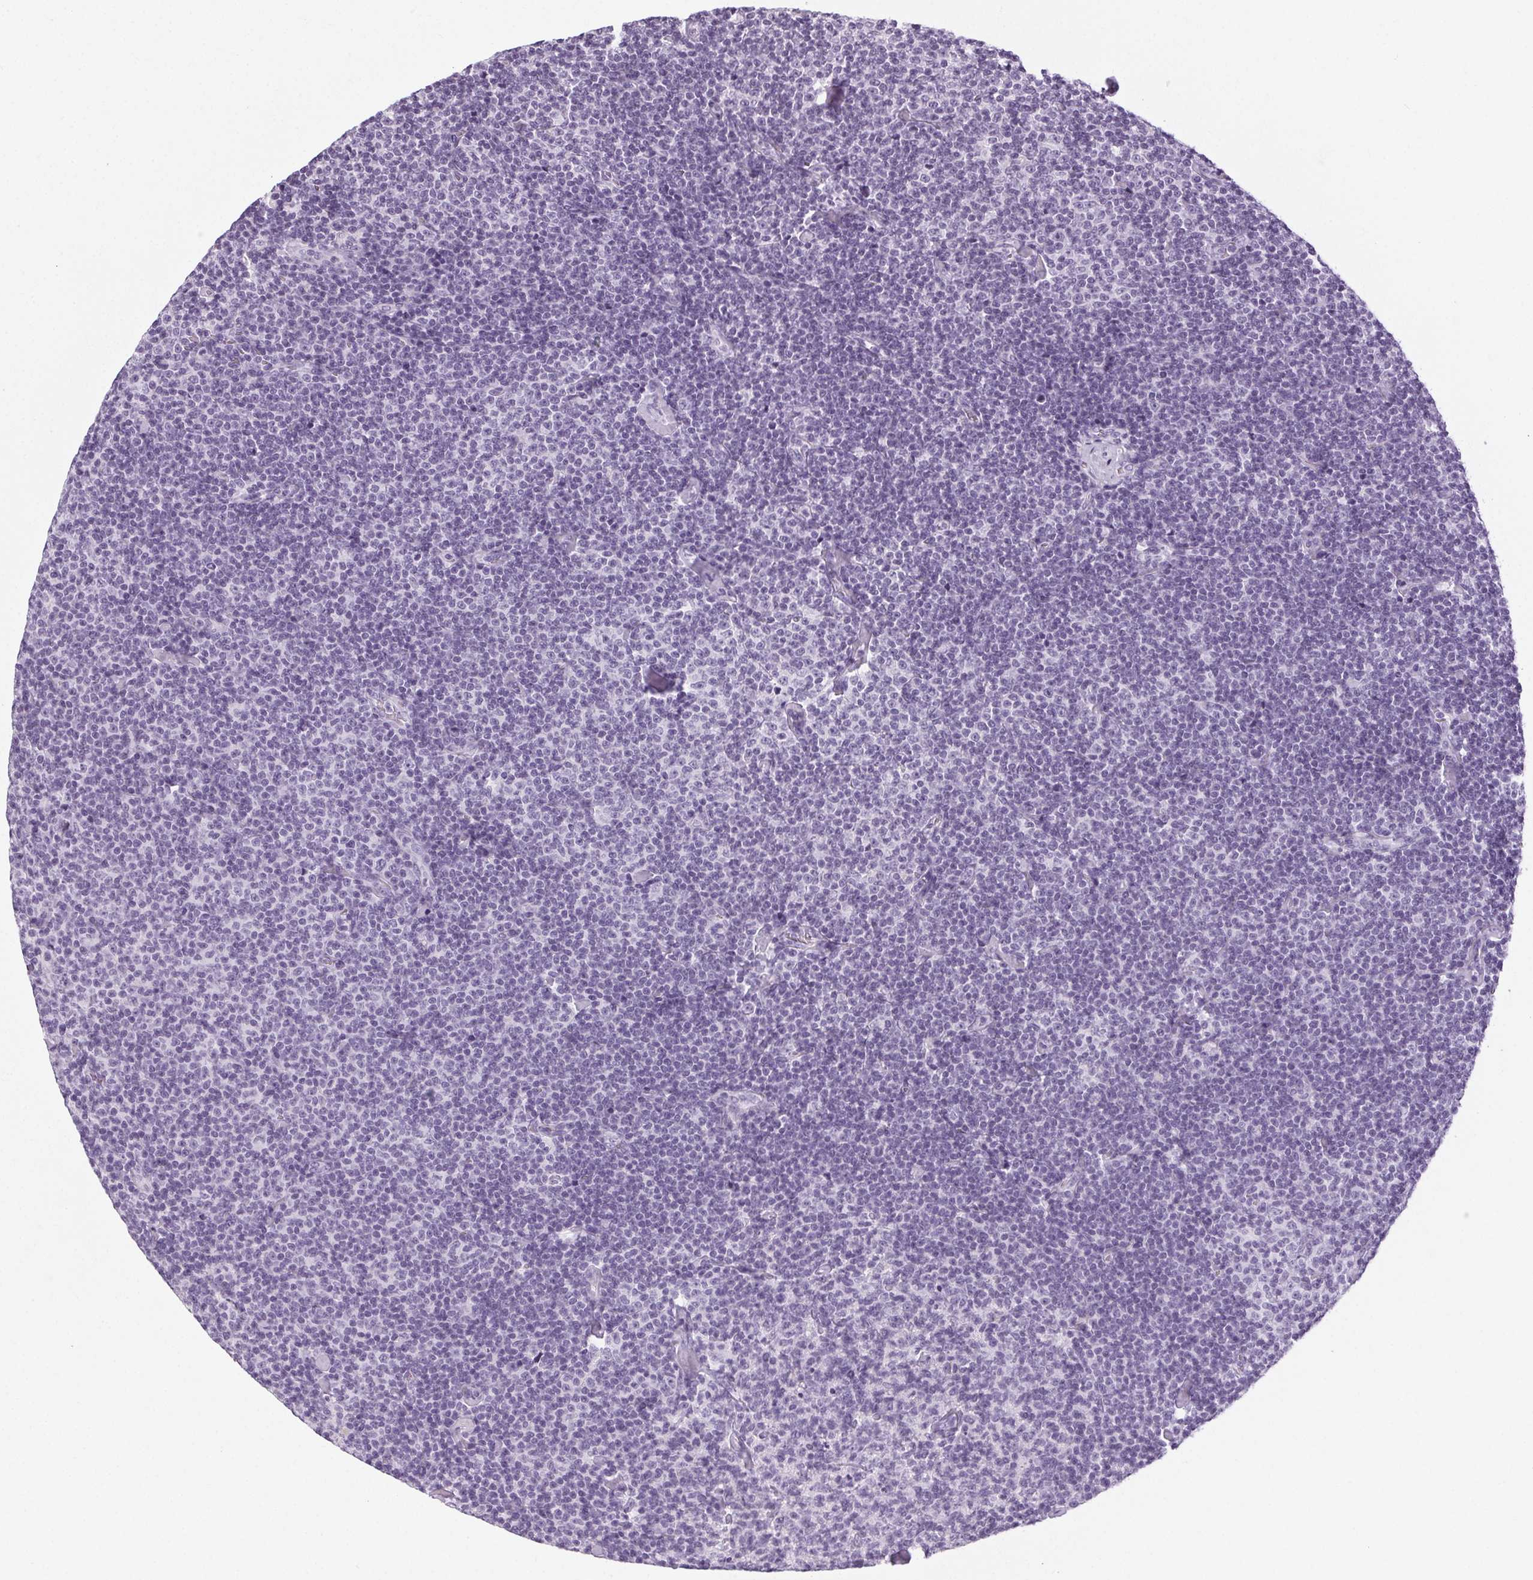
{"staining": {"intensity": "negative", "quantity": "none", "location": "none"}, "tissue": "lymphoma", "cell_type": "Tumor cells", "image_type": "cancer", "snomed": [{"axis": "morphology", "description": "Malignant lymphoma, non-Hodgkin's type, Low grade"}, {"axis": "topography", "description": "Lymph node"}], "caption": "Lymphoma was stained to show a protein in brown. There is no significant staining in tumor cells.", "gene": "POMC", "patient": {"sex": "male", "age": 81}}